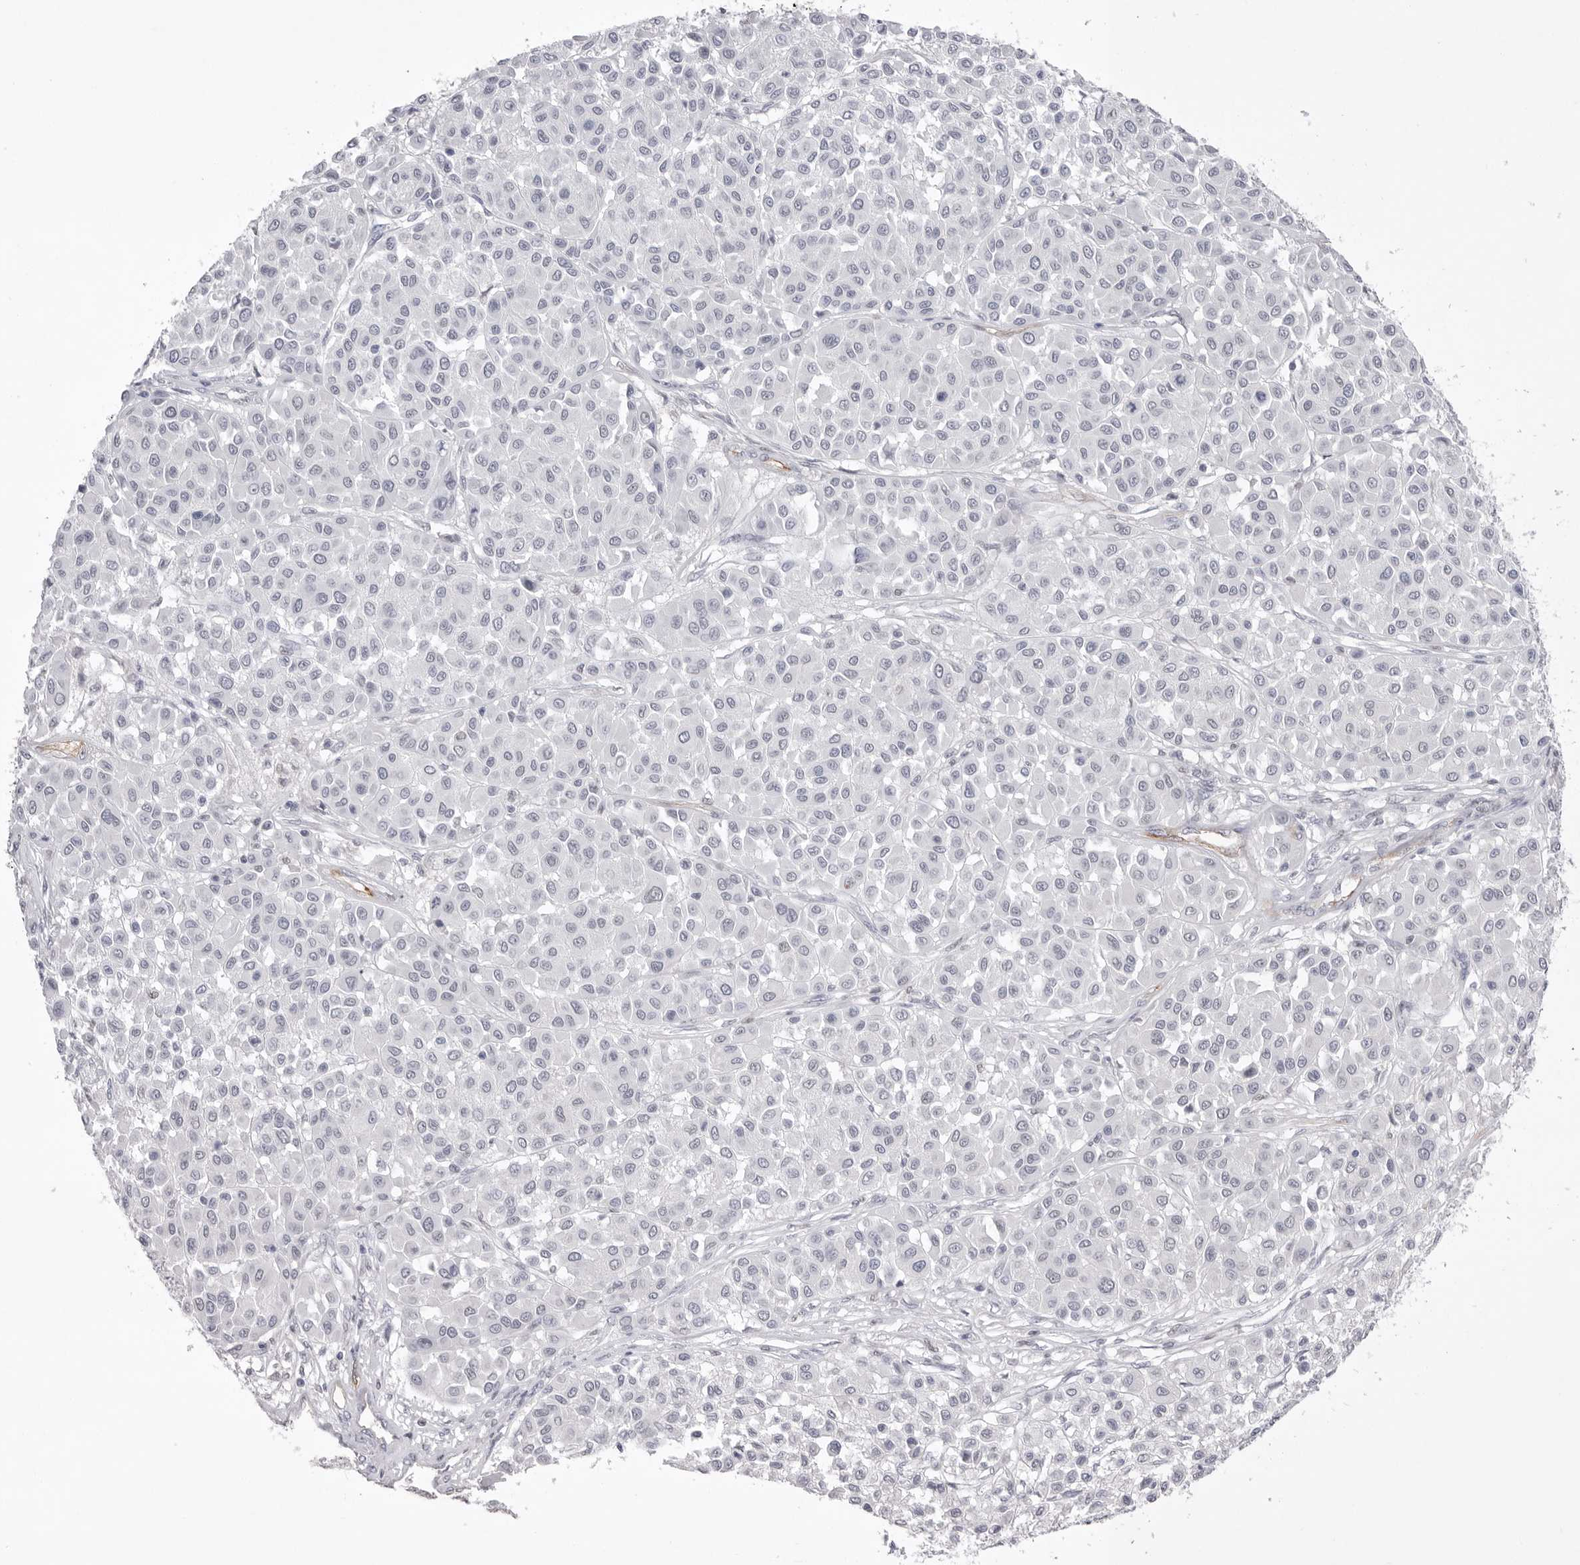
{"staining": {"intensity": "negative", "quantity": "none", "location": "none"}, "tissue": "melanoma", "cell_type": "Tumor cells", "image_type": "cancer", "snomed": [{"axis": "morphology", "description": "Malignant melanoma, Metastatic site"}, {"axis": "topography", "description": "Soft tissue"}], "caption": "Immunohistochemistry of human malignant melanoma (metastatic site) exhibits no staining in tumor cells.", "gene": "ZBTB7B", "patient": {"sex": "male", "age": 41}}